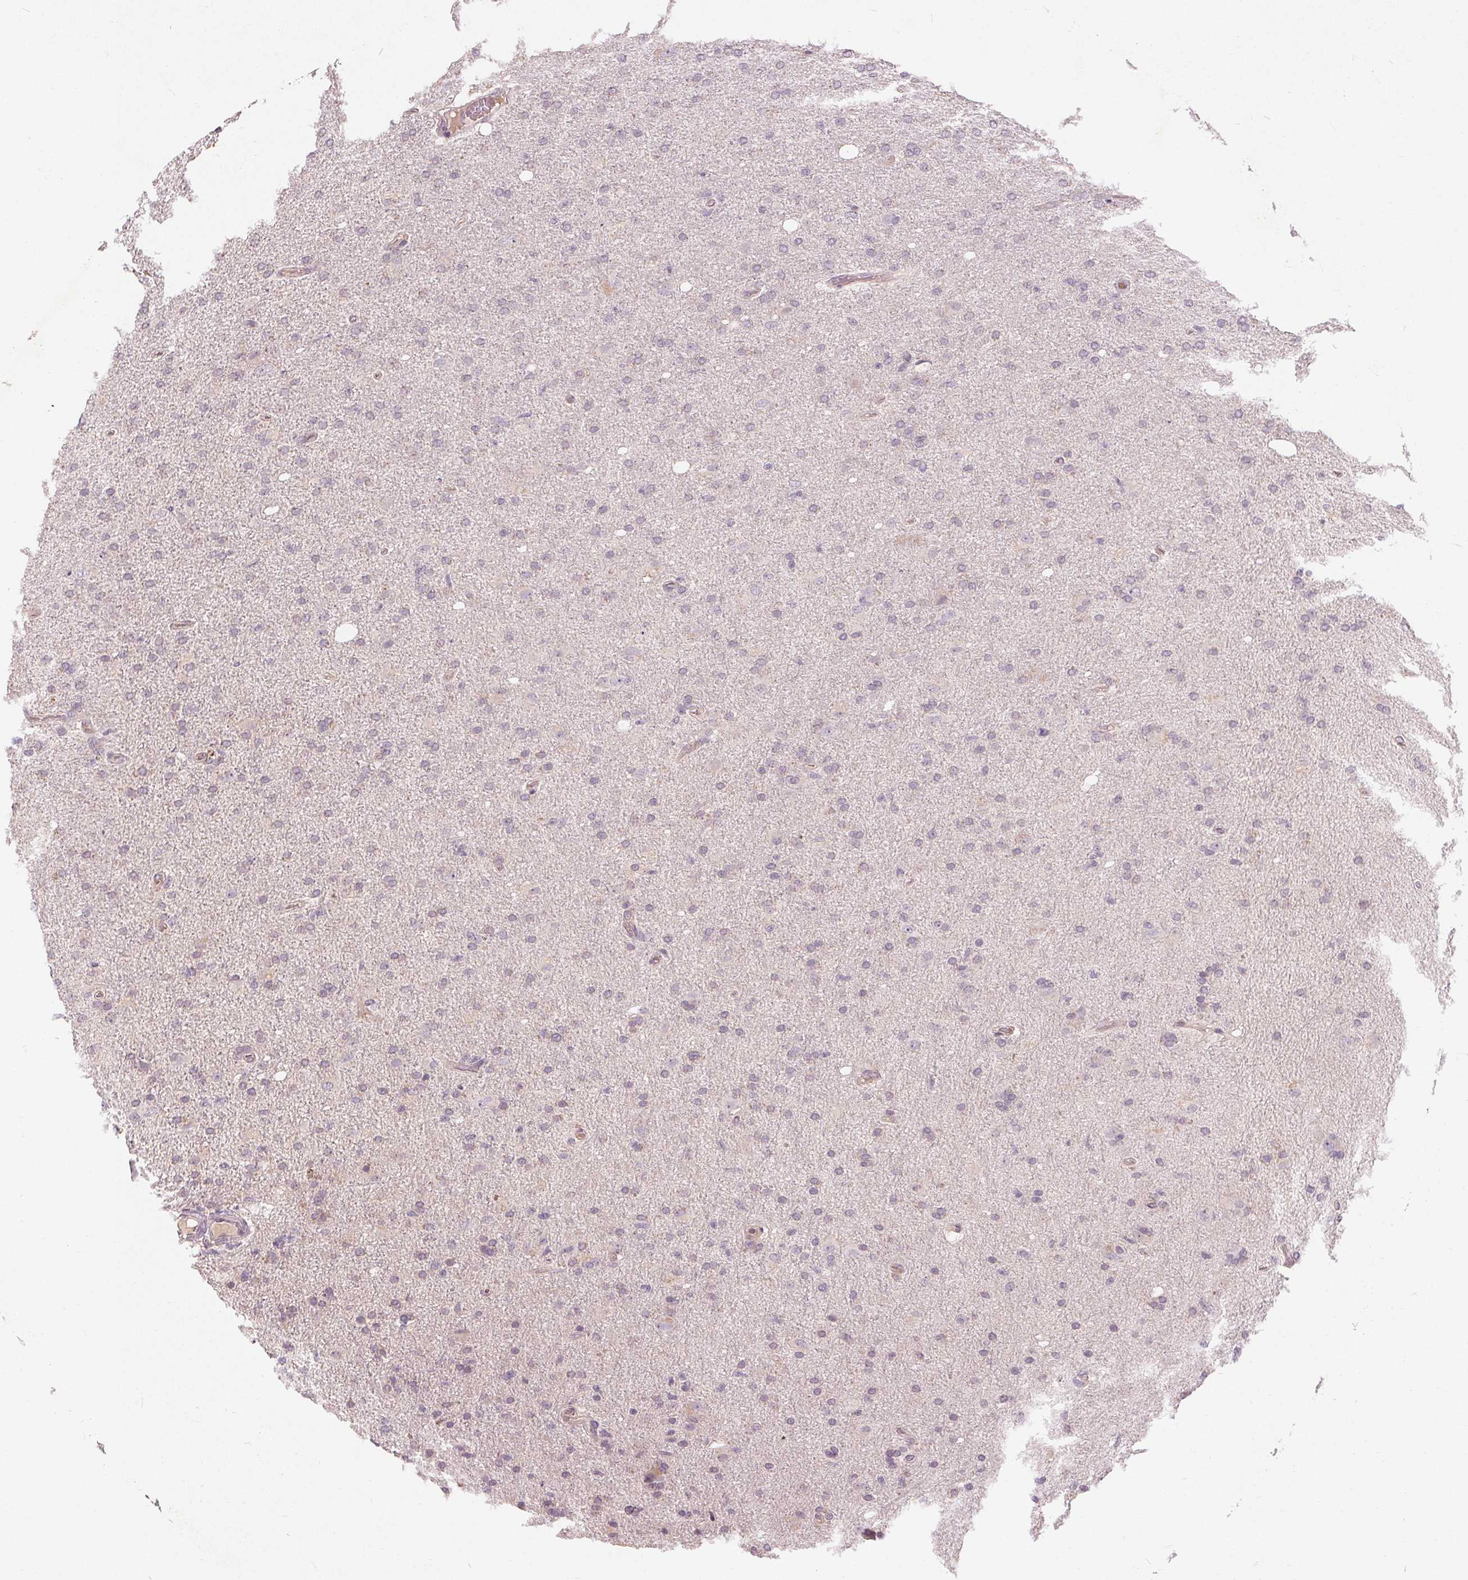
{"staining": {"intensity": "negative", "quantity": "none", "location": "none"}, "tissue": "glioma", "cell_type": "Tumor cells", "image_type": "cancer", "snomed": [{"axis": "morphology", "description": "Glioma, malignant, High grade"}, {"axis": "topography", "description": "Cerebral cortex"}], "caption": "Tumor cells show no significant expression in glioma.", "gene": "TRIM60", "patient": {"sex": "male", "age": 70}}